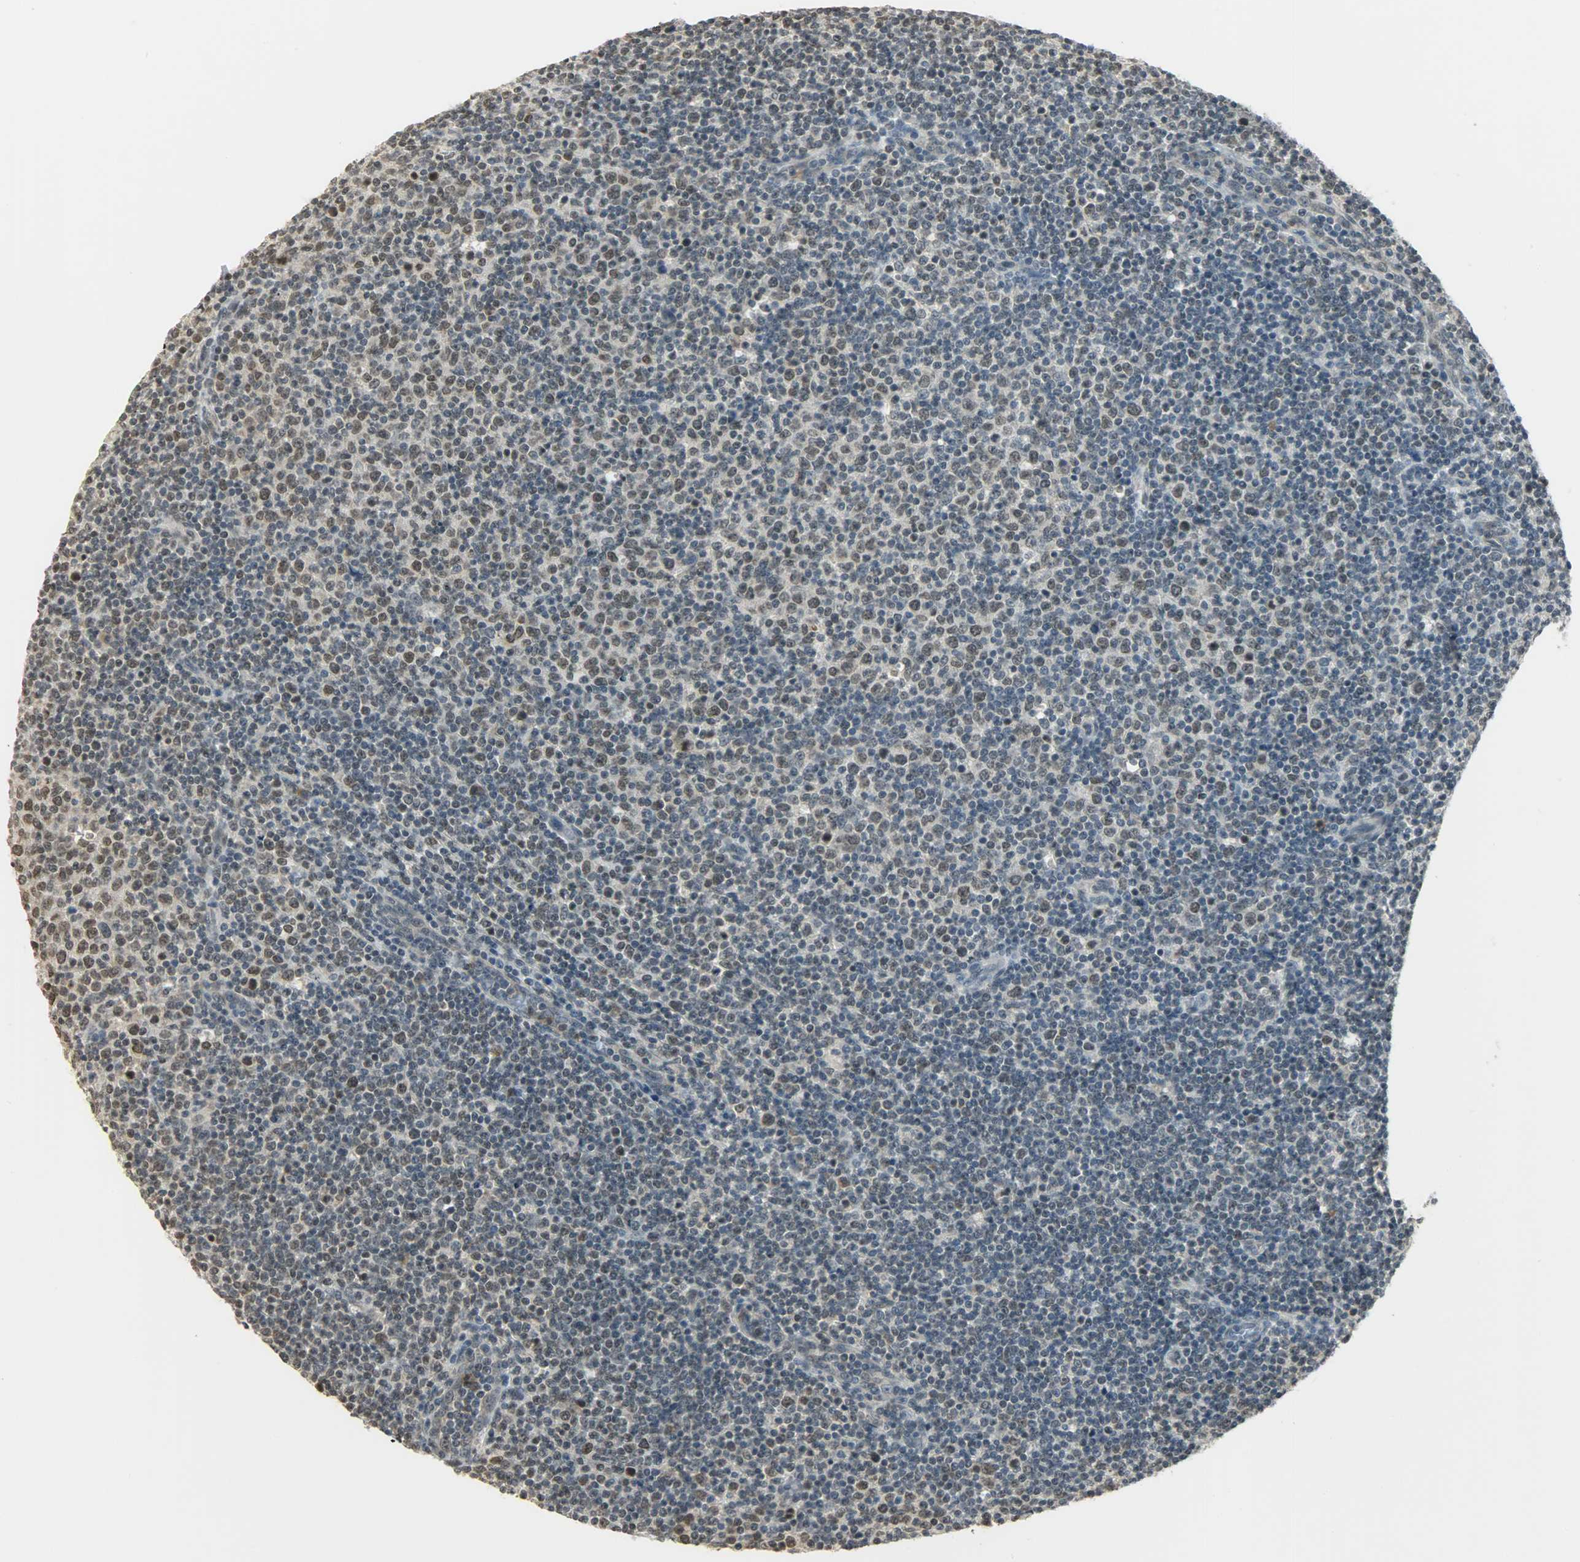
{"staining": {"intensity": "weak", "quantity": "<25%", "location": "nuclear"}, "tissue": "lymphoma", "cell_type": "Tumor cells", "image_type": "cancer", "snomed": [{"axis": "morphology", "description": "Malignant lymphoma, non-Hodgkin's type, Low grade"}, {"axis": "topography", "description": "Lymph node"}], "caption": "Lymphoma was stained to show a protein in brown. There is no significant expression in tumor cells.", "gene": "SMARCA5", "patient": {"sex": "male", "age": 70}}